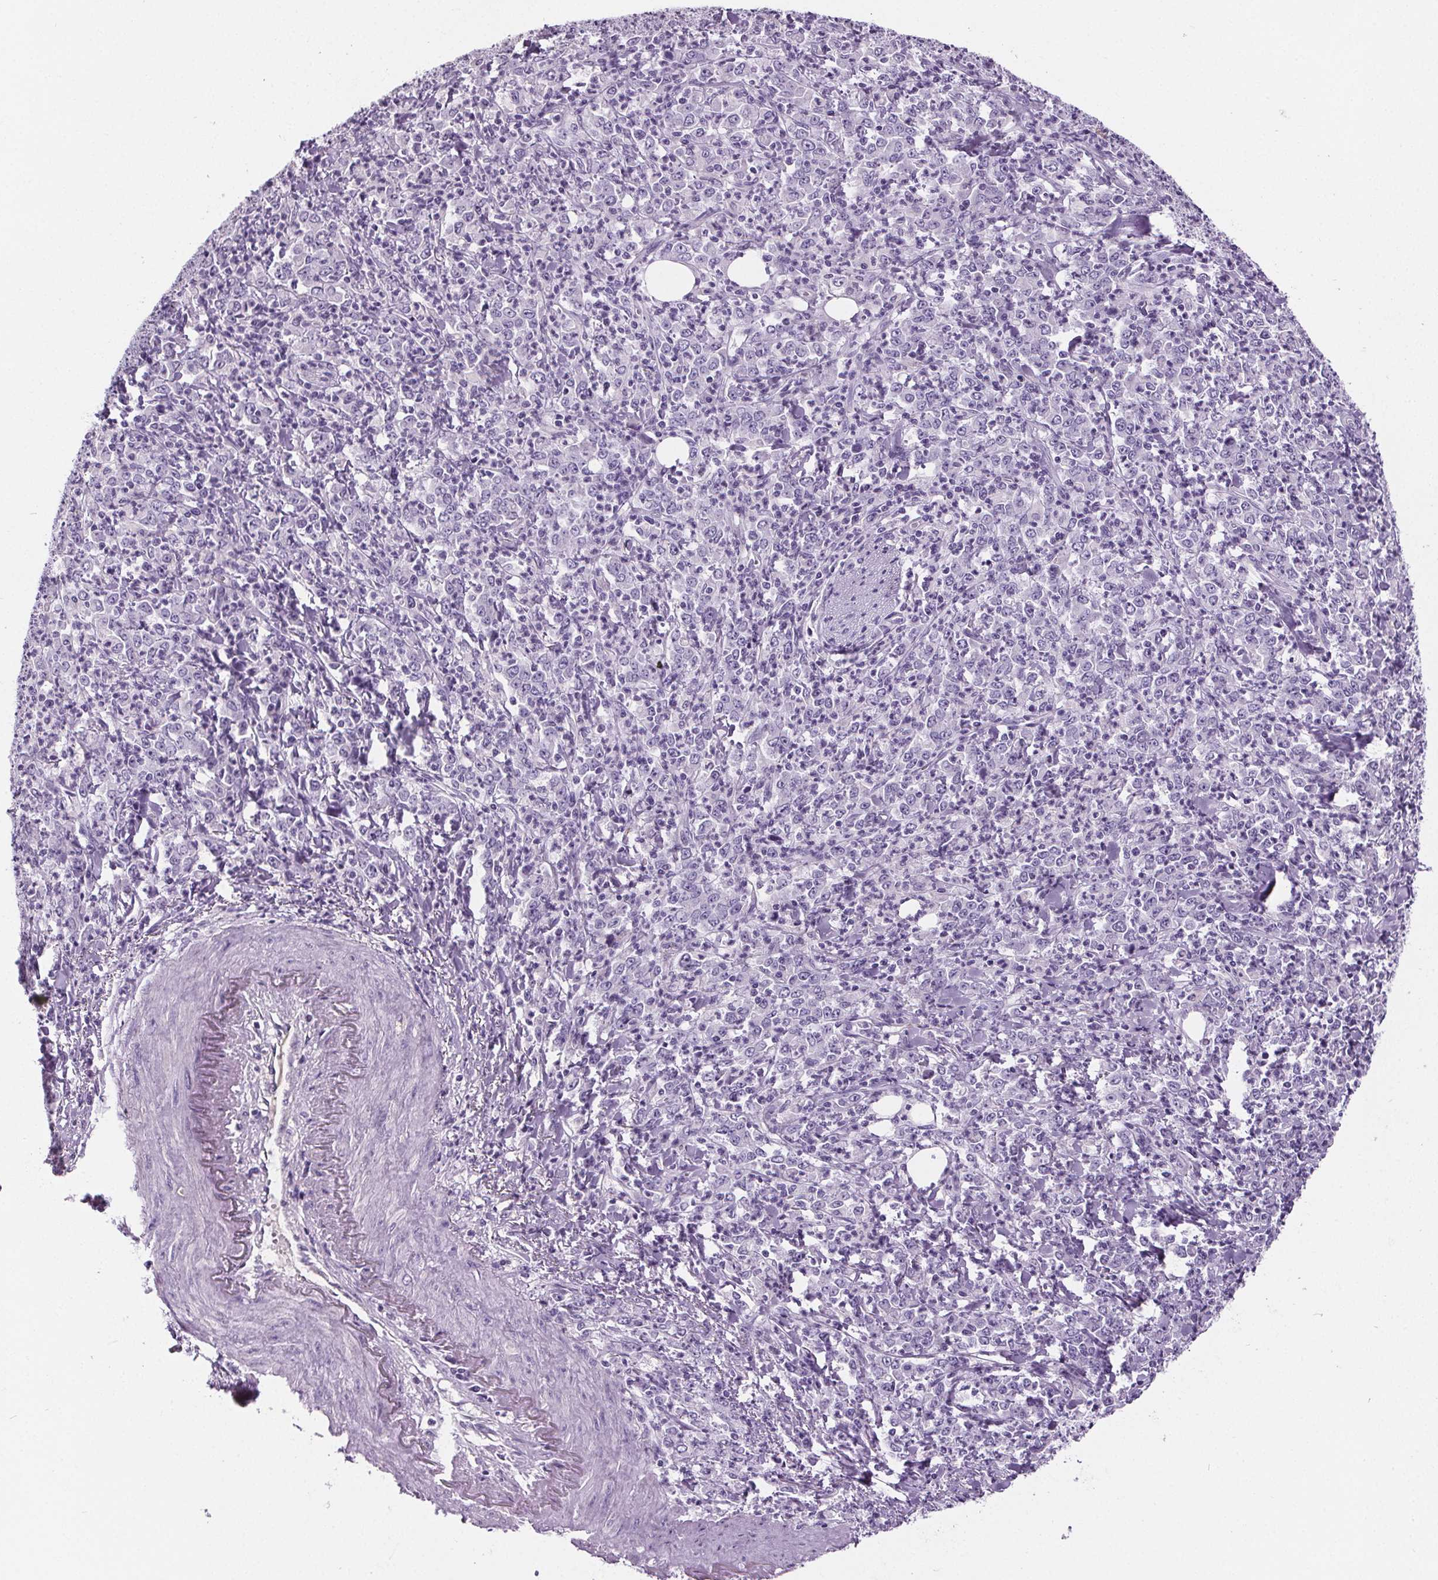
{"staining": {"intensity": "negative", "quantity": "none", "location": "none"}, "tissue": "stomach cancer", "cell_type": "Tumor cells", "image_type": "cancer", "snomed": [{"axis": "morphology", "description": "Adenocarcinoma, NOS"}, {"axis": "topography", "description": "Stomach, lower"}], "caption": "This image is of stomach cancer stained with immunohistochemistry (IHC) to label a protein in brown with the nuclei are counter-stained blue. There is no staining in tumor cells.", "gene": "CD5L", "patient": {"sex": "female", "age": 71}}